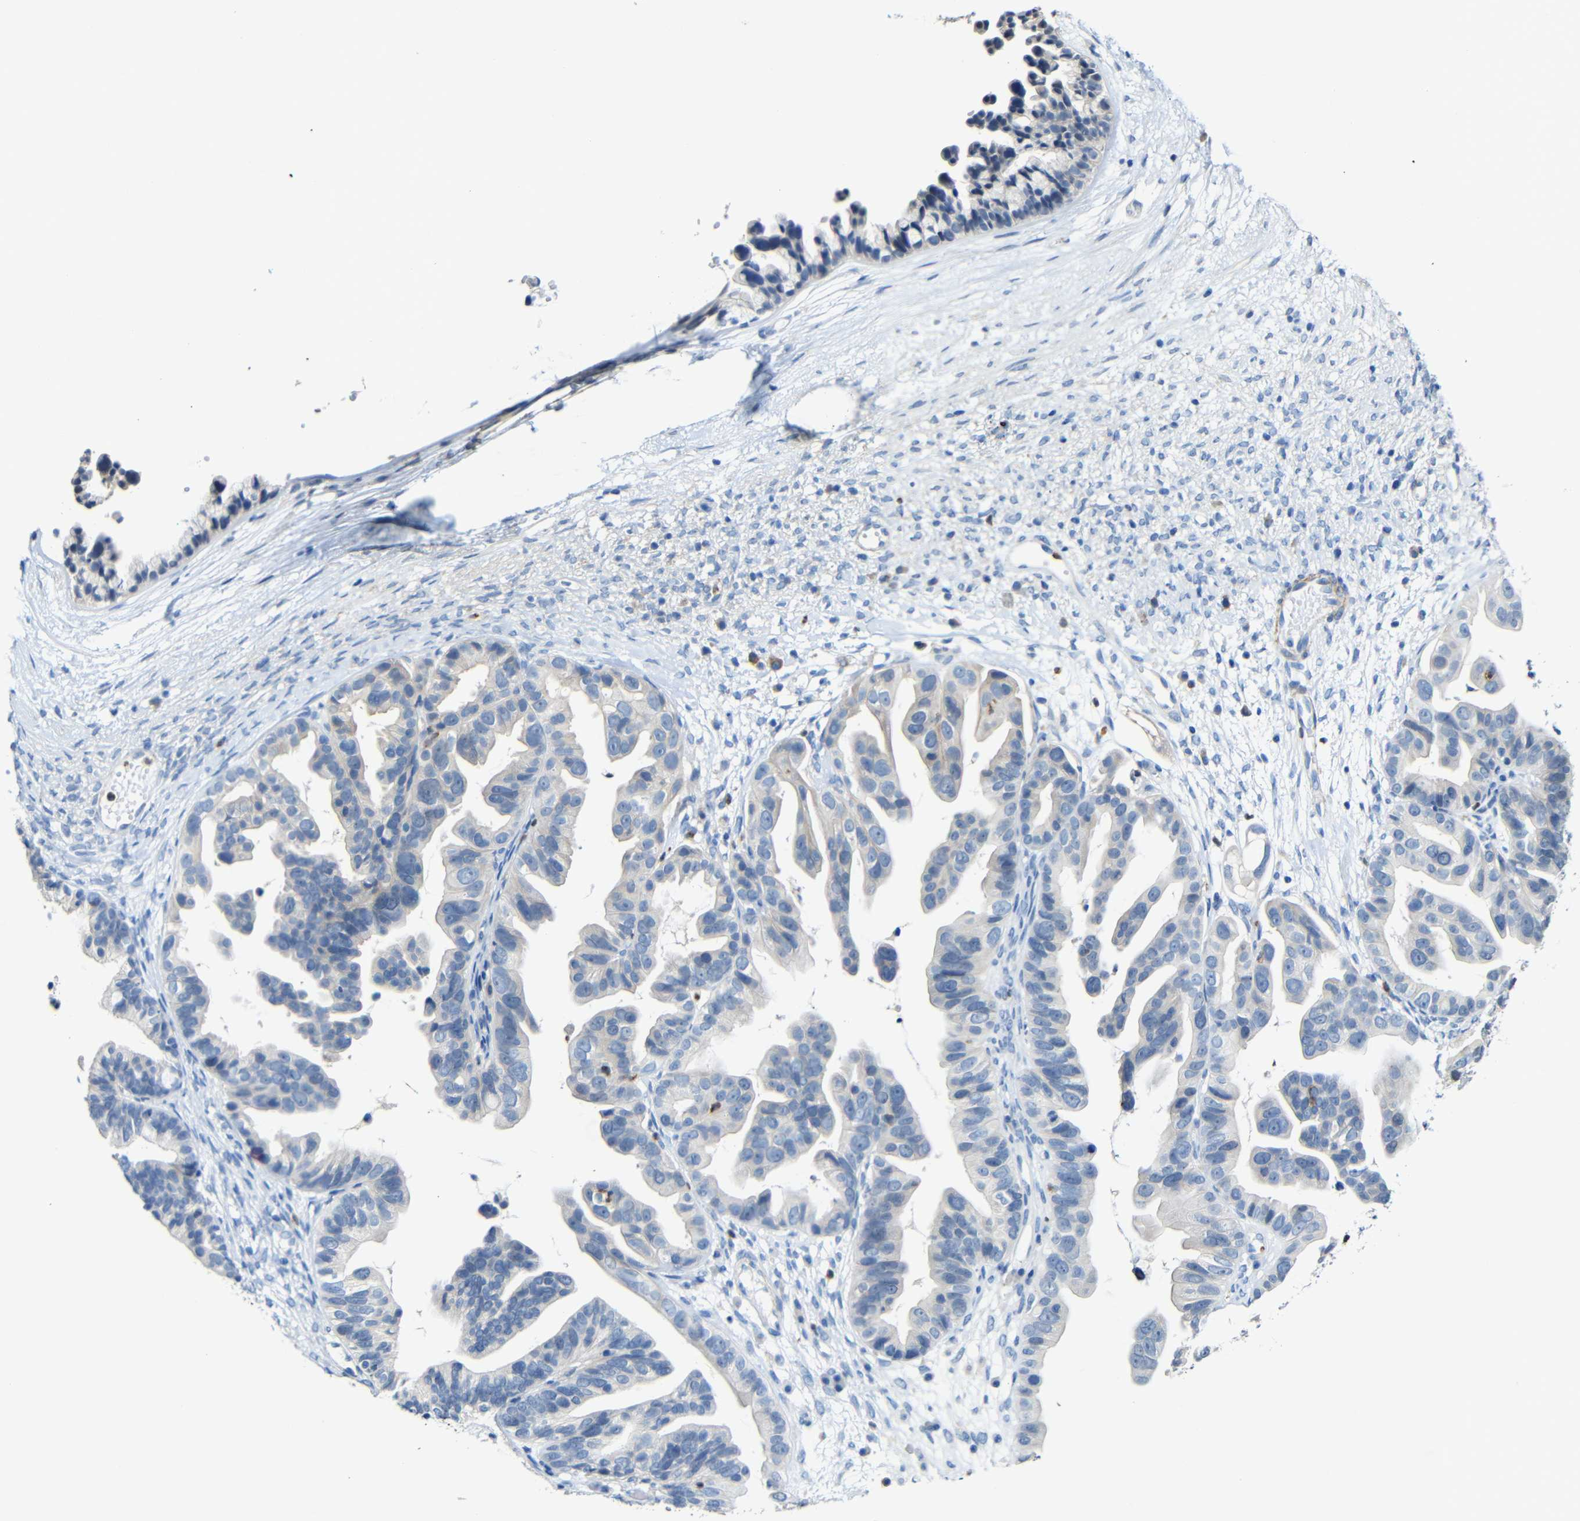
{"staining": {"intensity": "negative", "quantity": "none", "location": "none"}, "tissue": "ovarian cancer", "cell_type": "Tumor cells", "image_type": "cancer", "snomed": [{"axis": "morphology", "description": "Cystadenocarcinoma, serous, NOS"}, {"axis": "topography", "description": "Ovary"}], "caption": "Immunohistochemical staining of ovarian serous cystadenocarcinoma shows no significant positivity in tumor cells. (Brightfield microscopy of DAB immunohistochemistry (IHC) at high magnification).", "gene": "STBD1", "patient": {"sex": "female", "age": 56}}